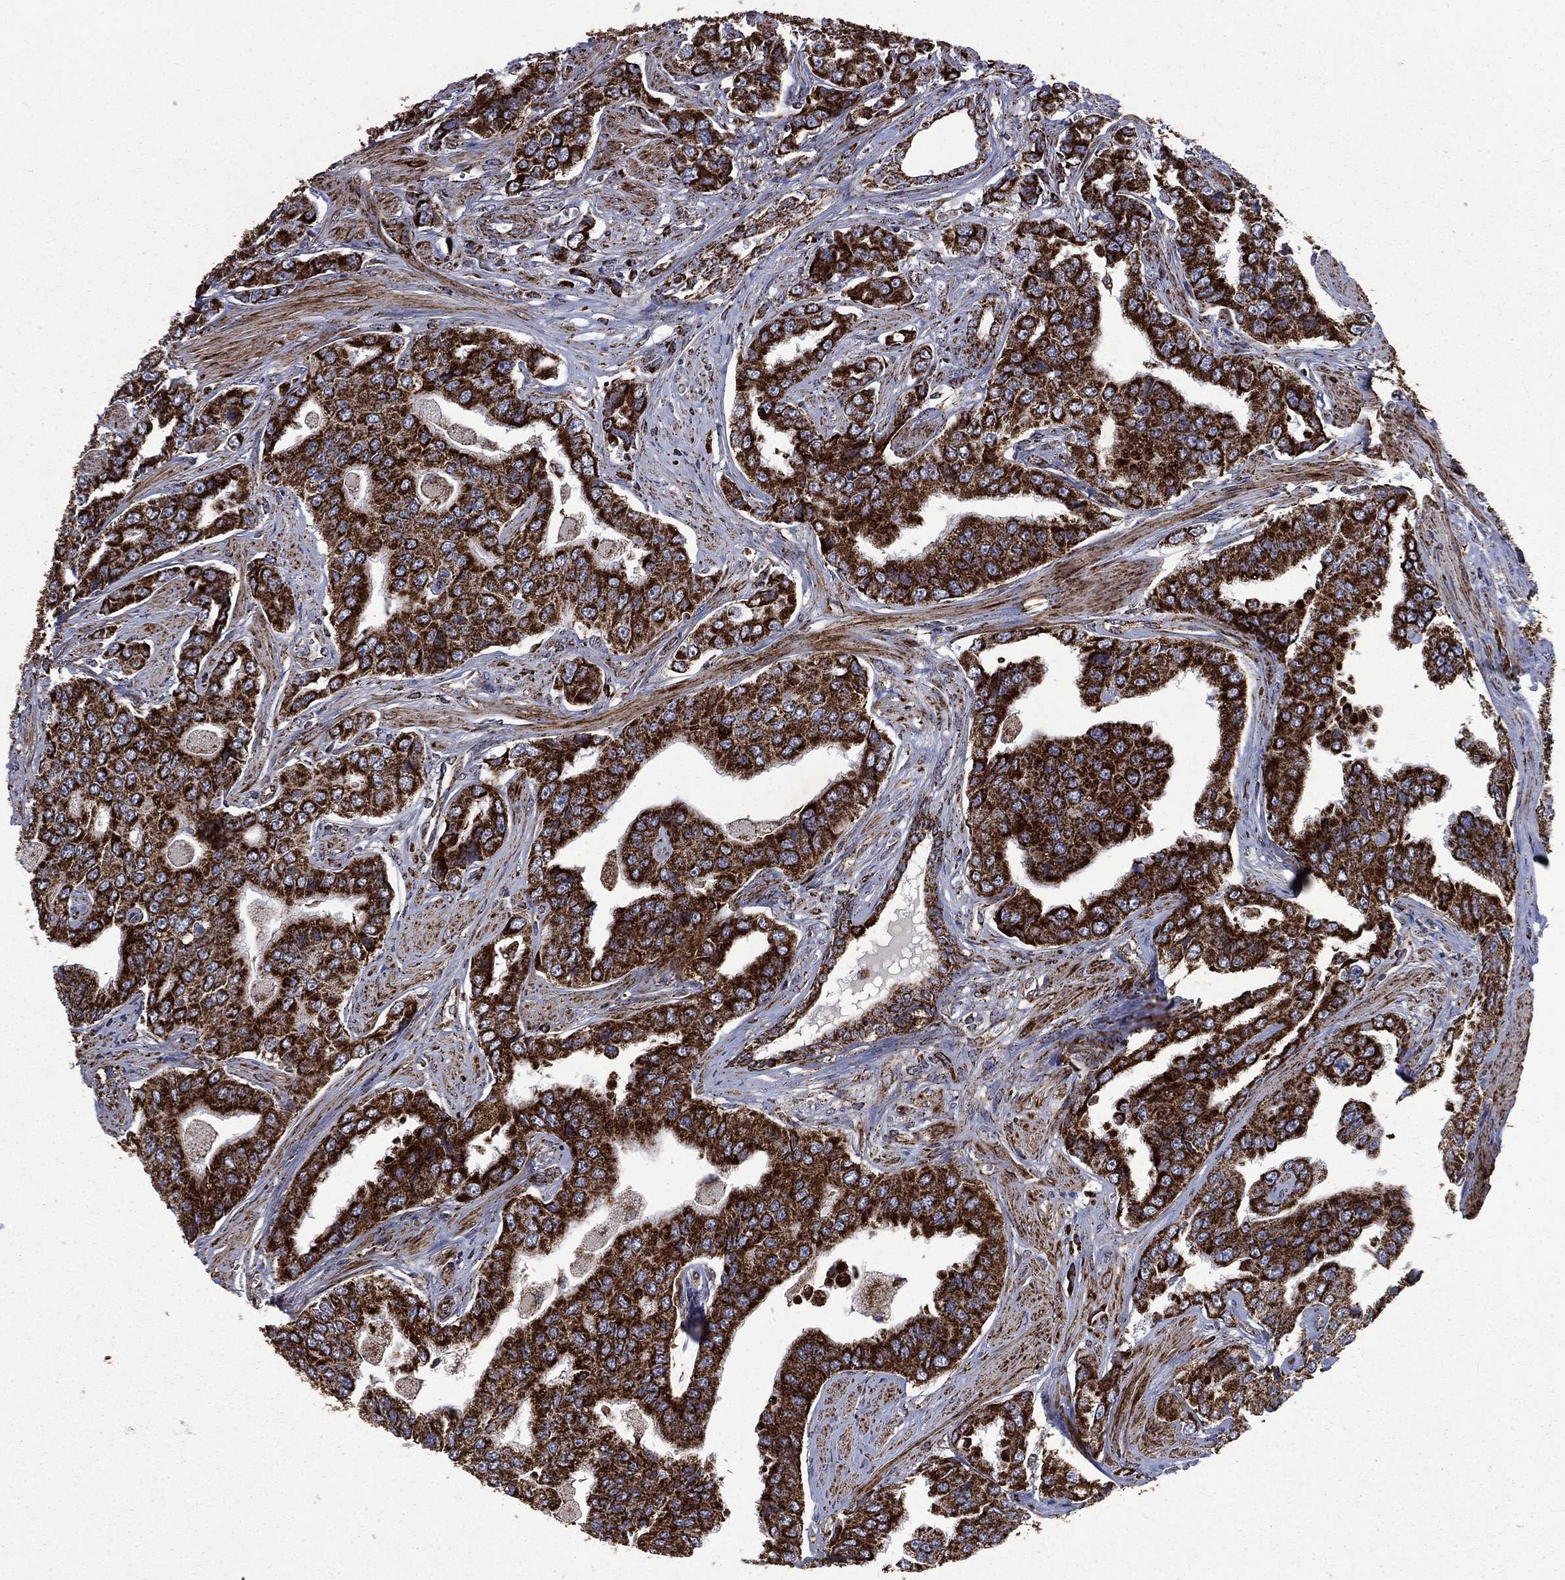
{"staining": {"intensity": "strong", "quantity": ">75%", "location": "cytoplasmic/membranous"}, "tissue": "prostate cancer", "cell_type": "Tumor cells", "image_type": "cancer", "snomed": [{"axis": "morphology", "description": "Adenocarcinoma, NOS"}, {"axis": "topography", "description": "Prostate and seminal vesicle, NOS"}, {"axis": "topography", "description": "Prostate"}], "caption": "DAB immunohistochemical staining of human prostate adenocarcinoma displays strong cytoplasmic/membranous protein positivity in about >75% of tumor cells.", "gene": "GOT2", "patient": {"sex": "male", "age": 69}}